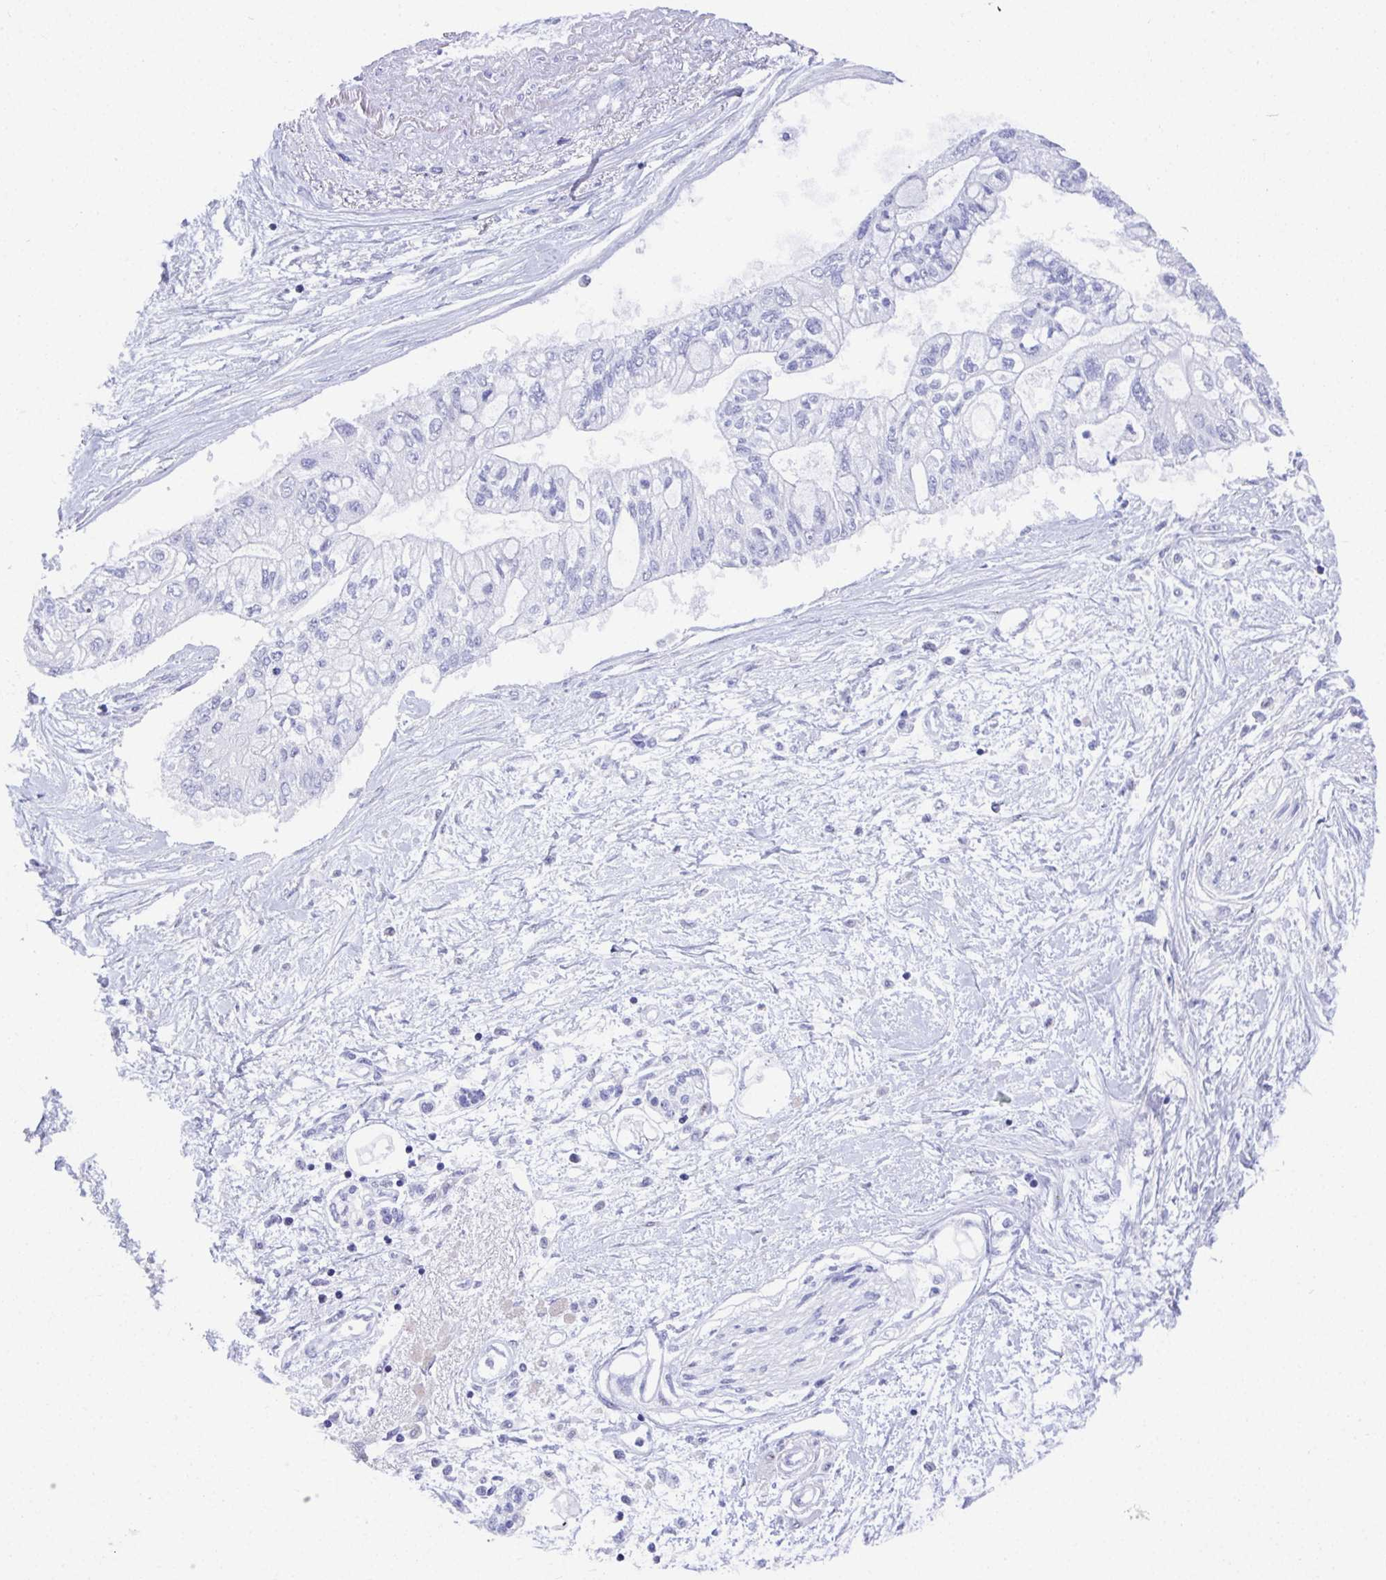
{"staining": {"intensity": "negative", "quantity": "none", "location": "none"}, "tissue": "pancreatic cancer", "cell_type": "Tumor cells", "image_type": "cancer", "snomed": [{"axis": "morphology", "description": "Adenocarcinoma, NOS"}, {"axis": "topography", "description": "Pancreas"}], "caption": "Immunohistochemical staining of human pancreatic adenocarcinoma reveals no significant staining in tumor cells.", "gene": "TMEM241", "patient": {"sex": "female", "age": 77}}